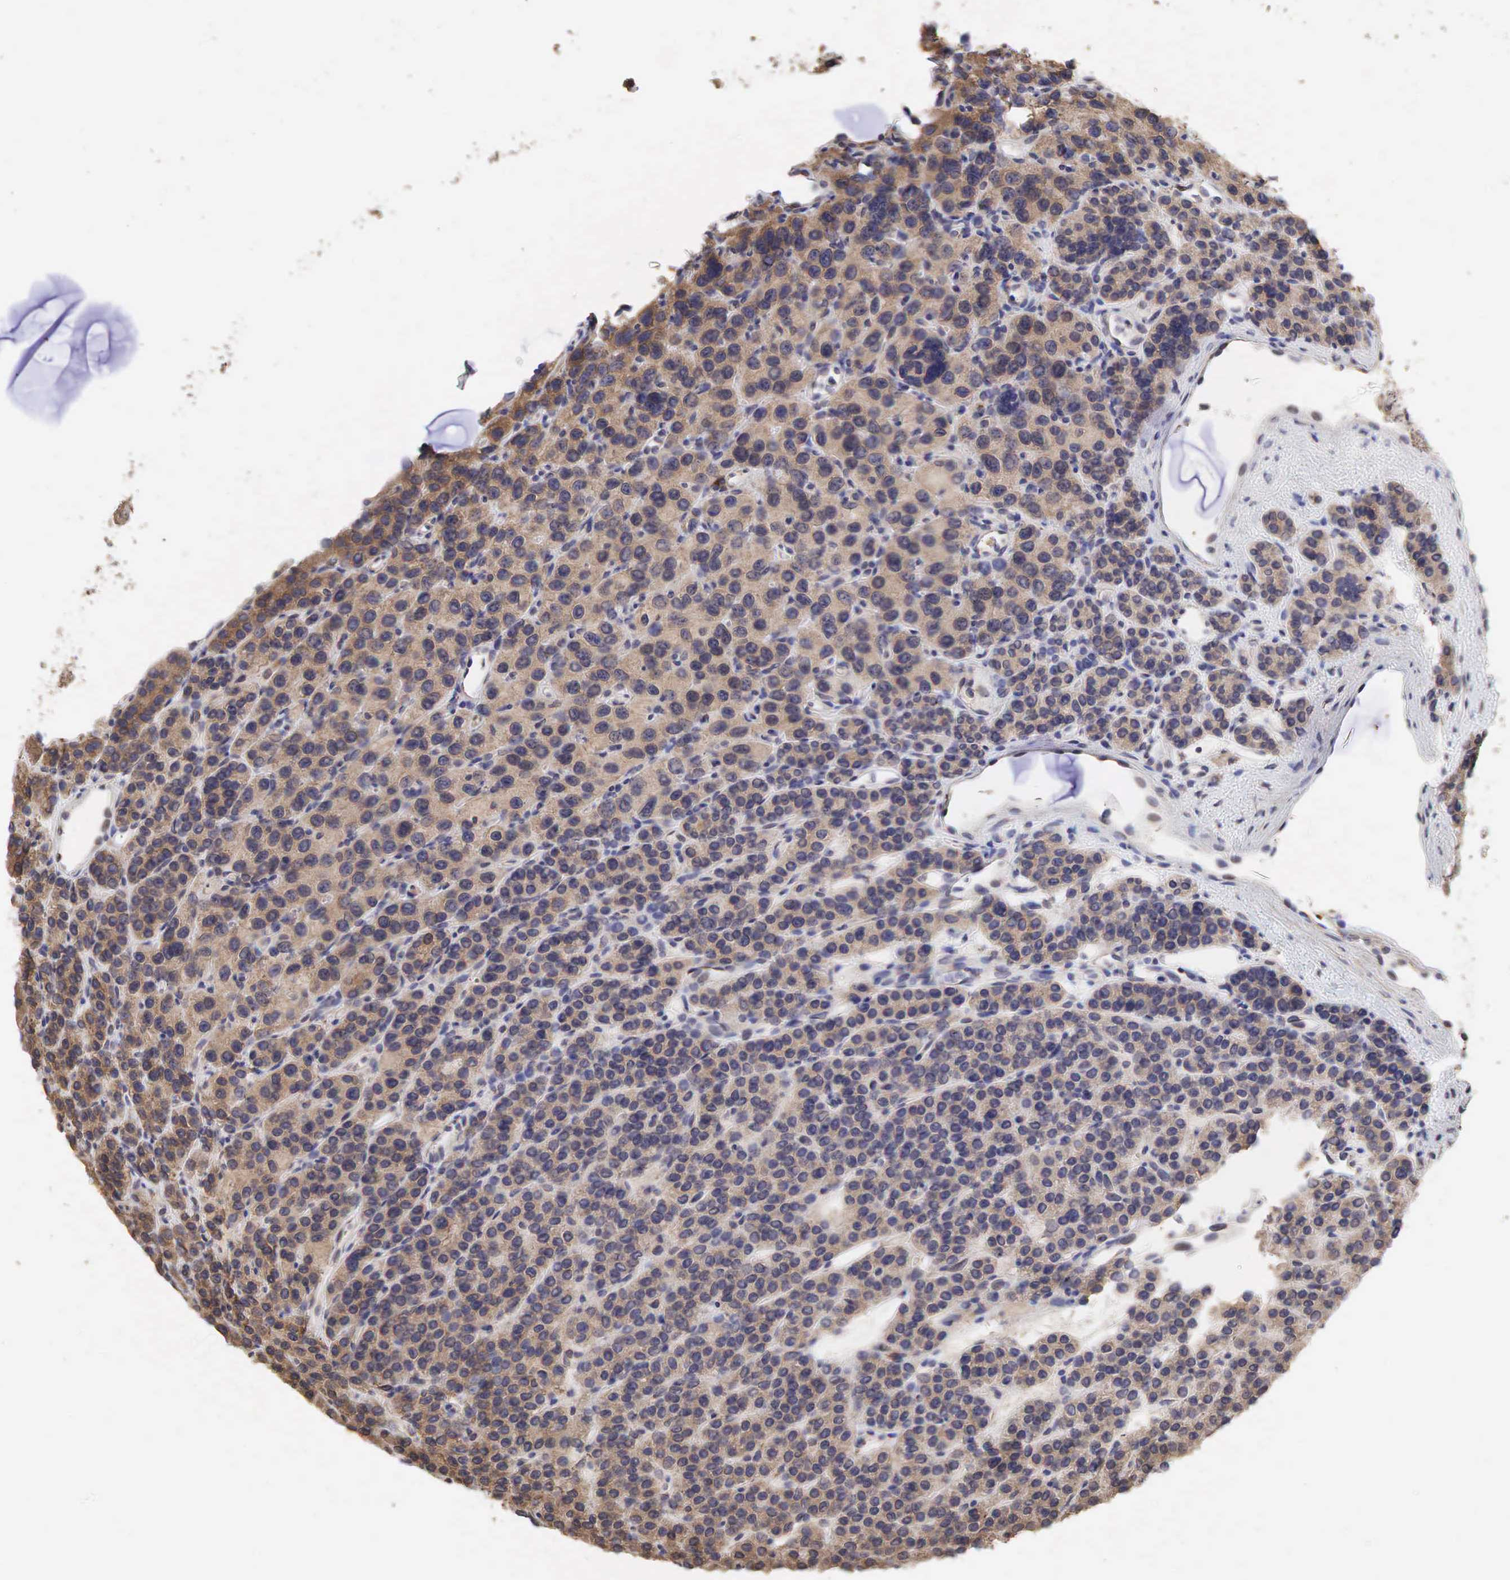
{"staining": {"intensity": "moderate", "quantity": ">75%", "location": "cytoplasmic/membranous"}, "tissue": "parathyroid gland", "cell_type": "Glandular cells", "image_type": "normal", "snomed": [{"axis": "morphology", "description": "Normal tissue, NOS"}, {"axis": "topography", "description": "Parathyroid gland"}], "caption": "The micrograph demonstrates staining of normal parathyroid gland, revealing moderate cytoplasmic/membranous protein staining (brown color) within glandular cells. Using DAB (3,3'-diaminobenzidine) (brown) and hematoxylin (blue) stains, captured at high magnification using brightfield microscopy.", "gene": "PABPC5", "patient": {"sex": "female", "age": 64}}